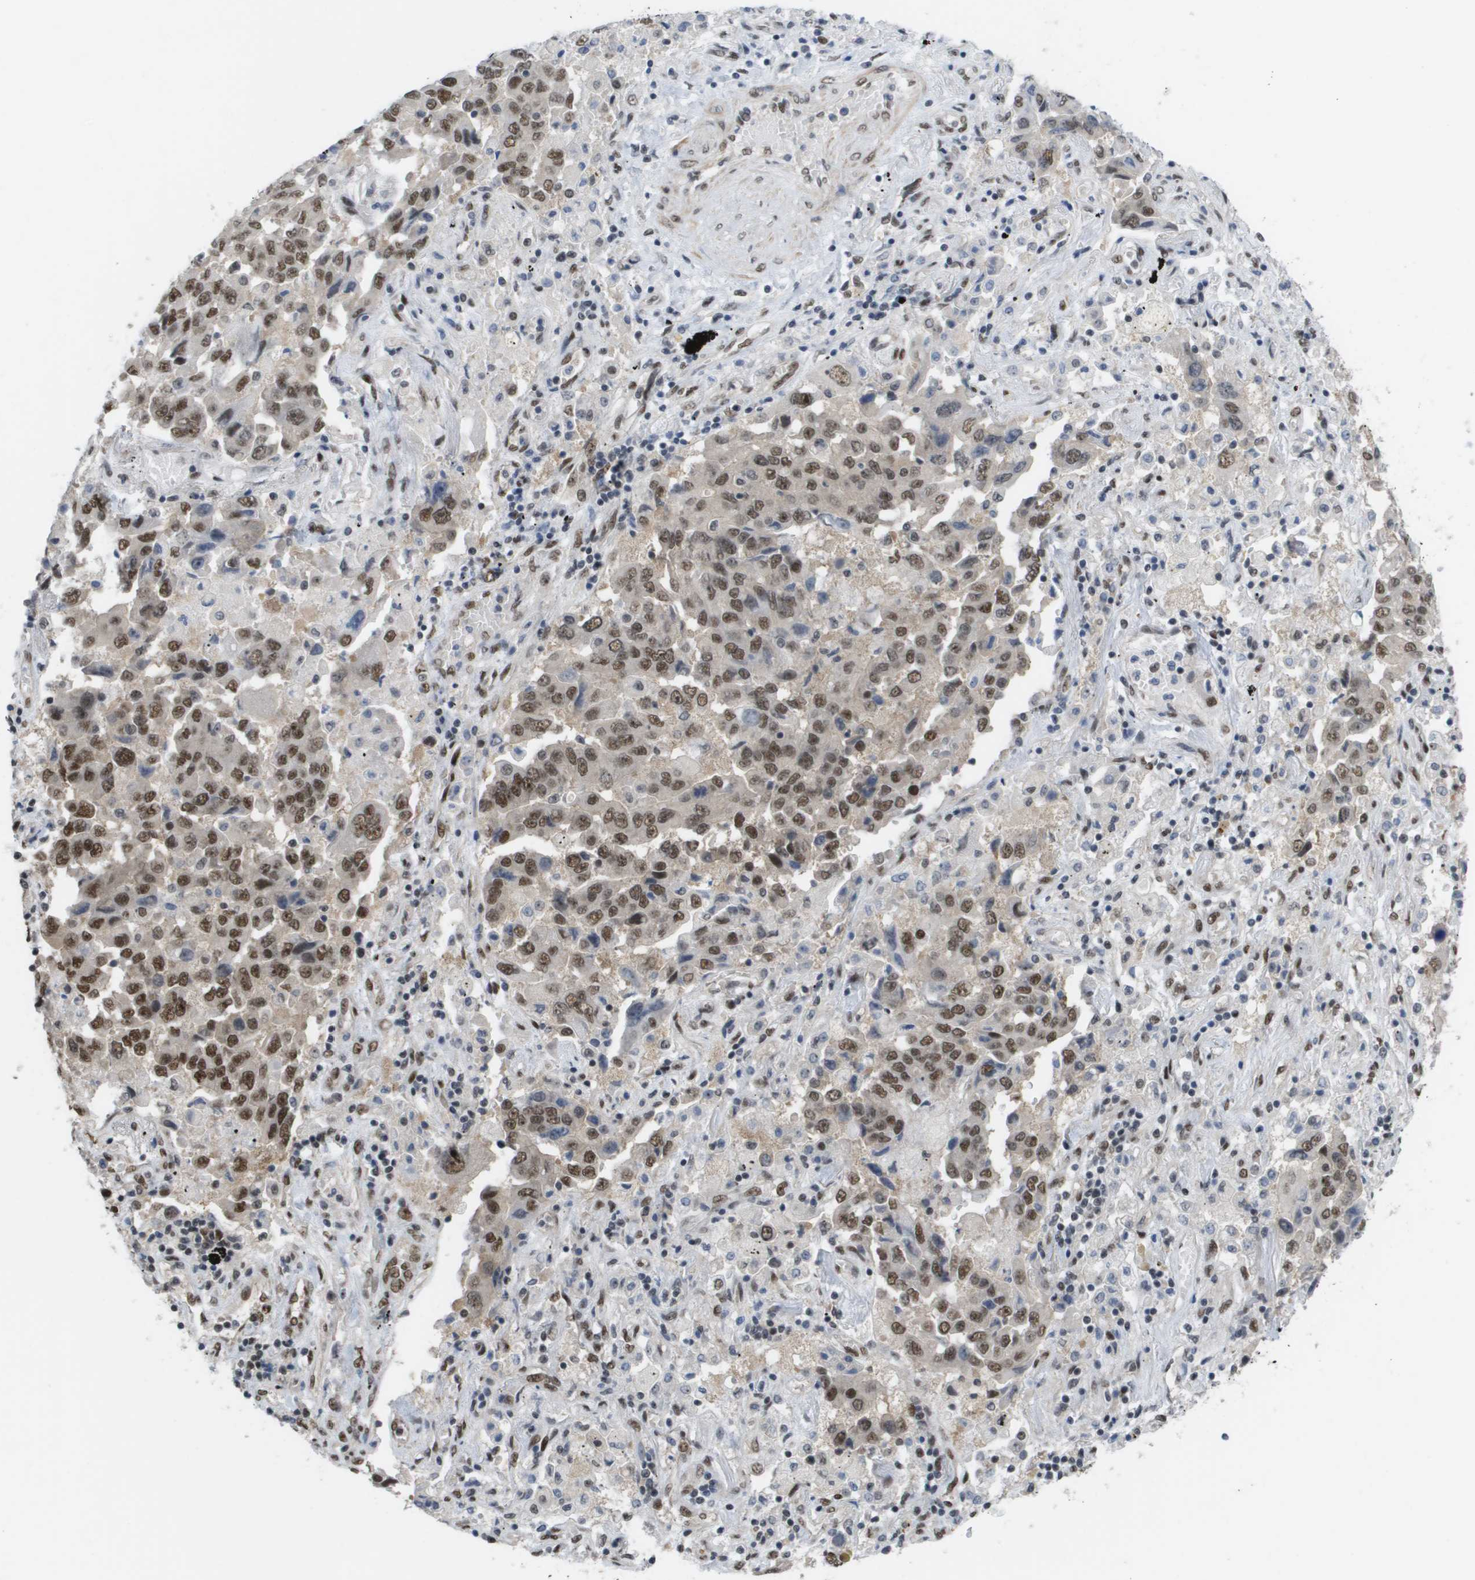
{"staining": {"intensity": "moderate", "quantity": ">75%", "location": "nuclear"}, "tissue": "lung cancer", "cell_type": "Tumor cells", "image_type": "cancer", "snomed": [{"axis": "morphology", "description": "Adenocarcinoma, NOS"}, {"axis": "topography", "description": "Lung"}], "caption": "A high-resolution histopathology image shows immunohistochemistry (IHC) staining of lung cancer, which reveals moderate nuclear staining in approximately >75% of tumor cells. (Brightfield microscopy of DAB IHC at high magnification).", "gene": "CDT1", "patient": {"sex": "female", "age": 65}}